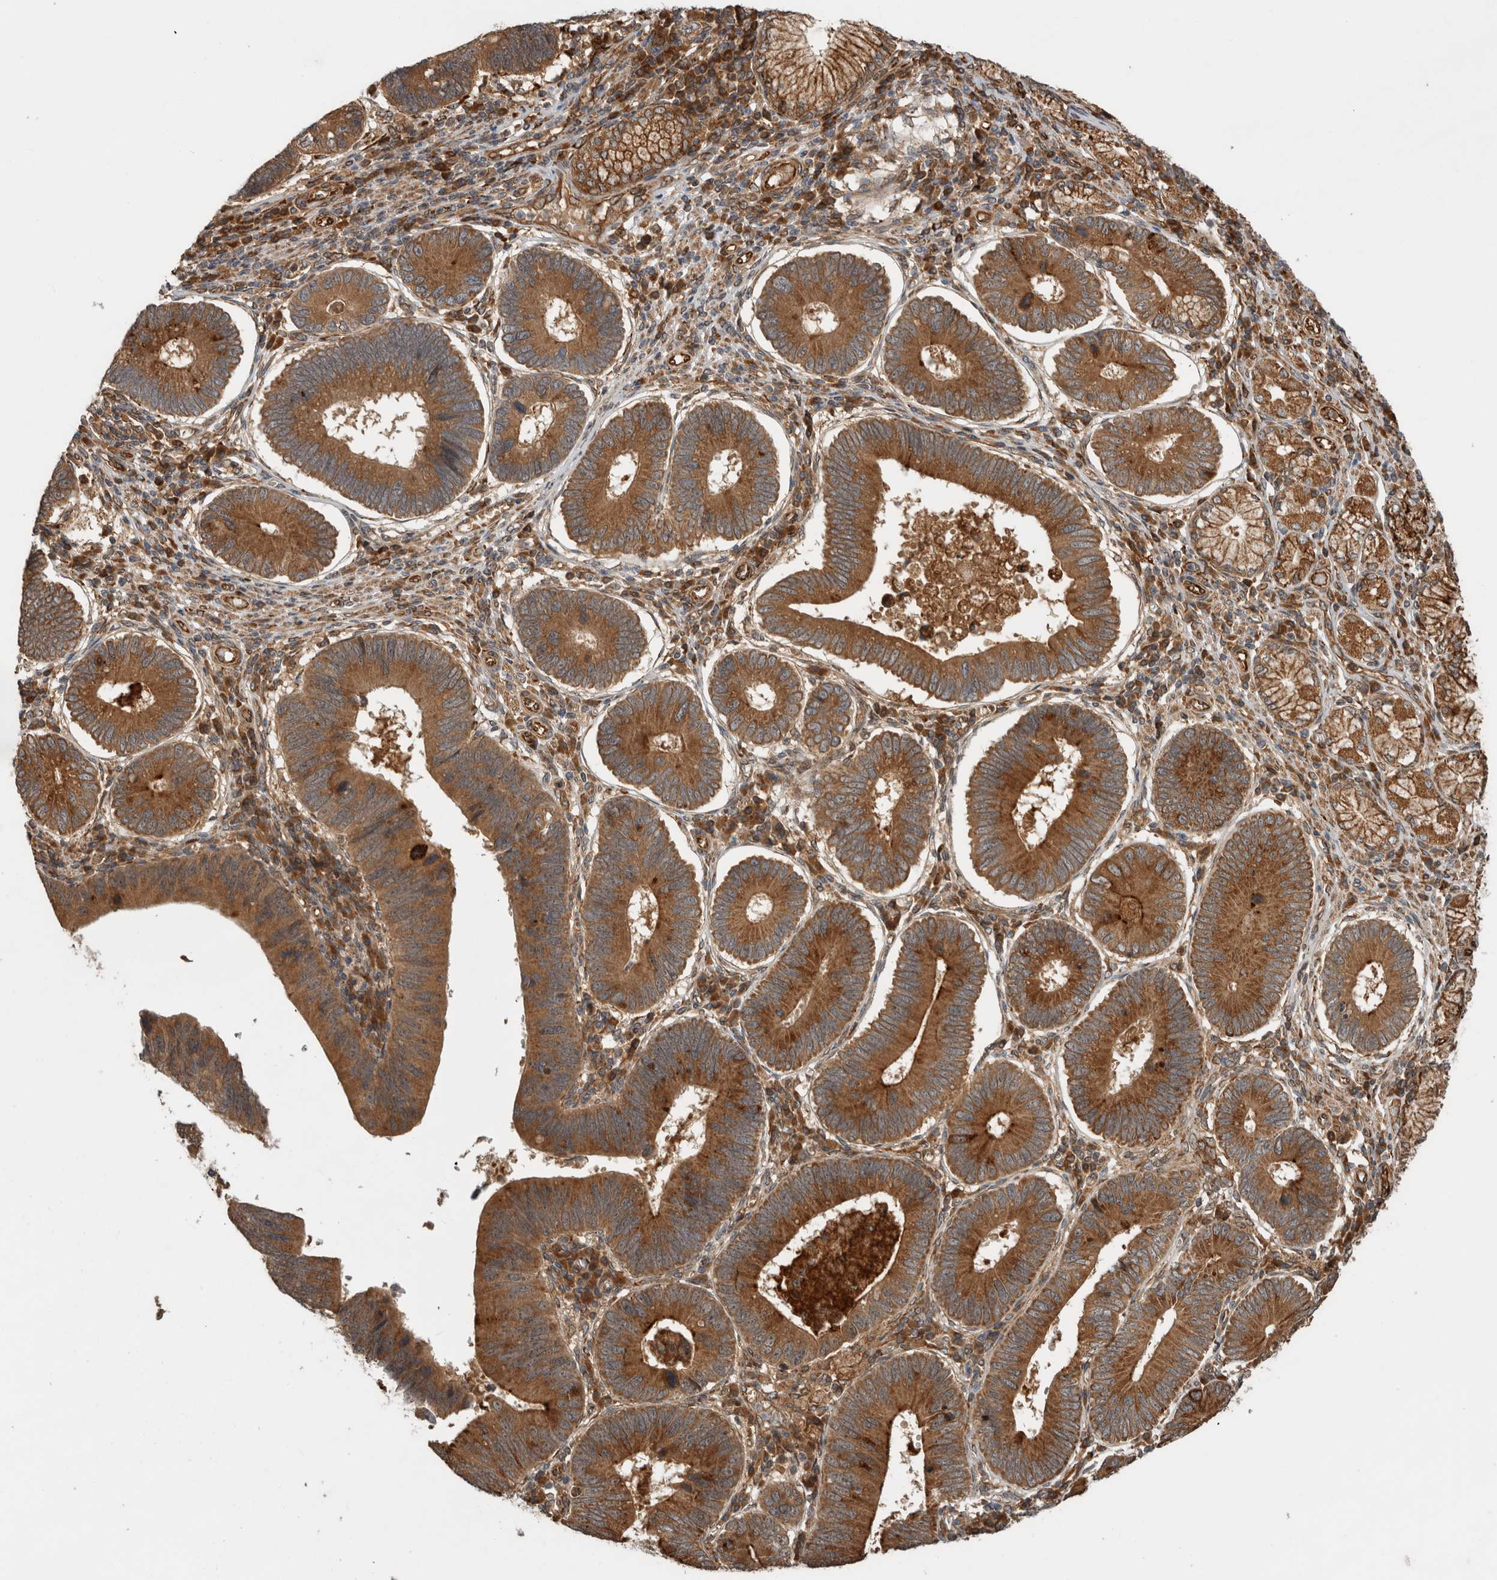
{"staining": {"intensity": "strong", "quantity": ">75%", "location": "cytoplasmic/membranous"}, "tissue": "stomach cancer", "cell_type": "Tumor cells", "image_type": "cancer", "snomed": [{"axis": "morphology", "description": "Adenocarcinoma, NOS"}, {"axis": "topography", "description": "Stomach"}], "caption": "Protein expression analysis of stomach adenocarcinoma displays strong cytoplasmic/membranous staining in about >75% of tumor cells.", "gene": "TUBD1", "patient": {"sex": "male", "age": 59}}